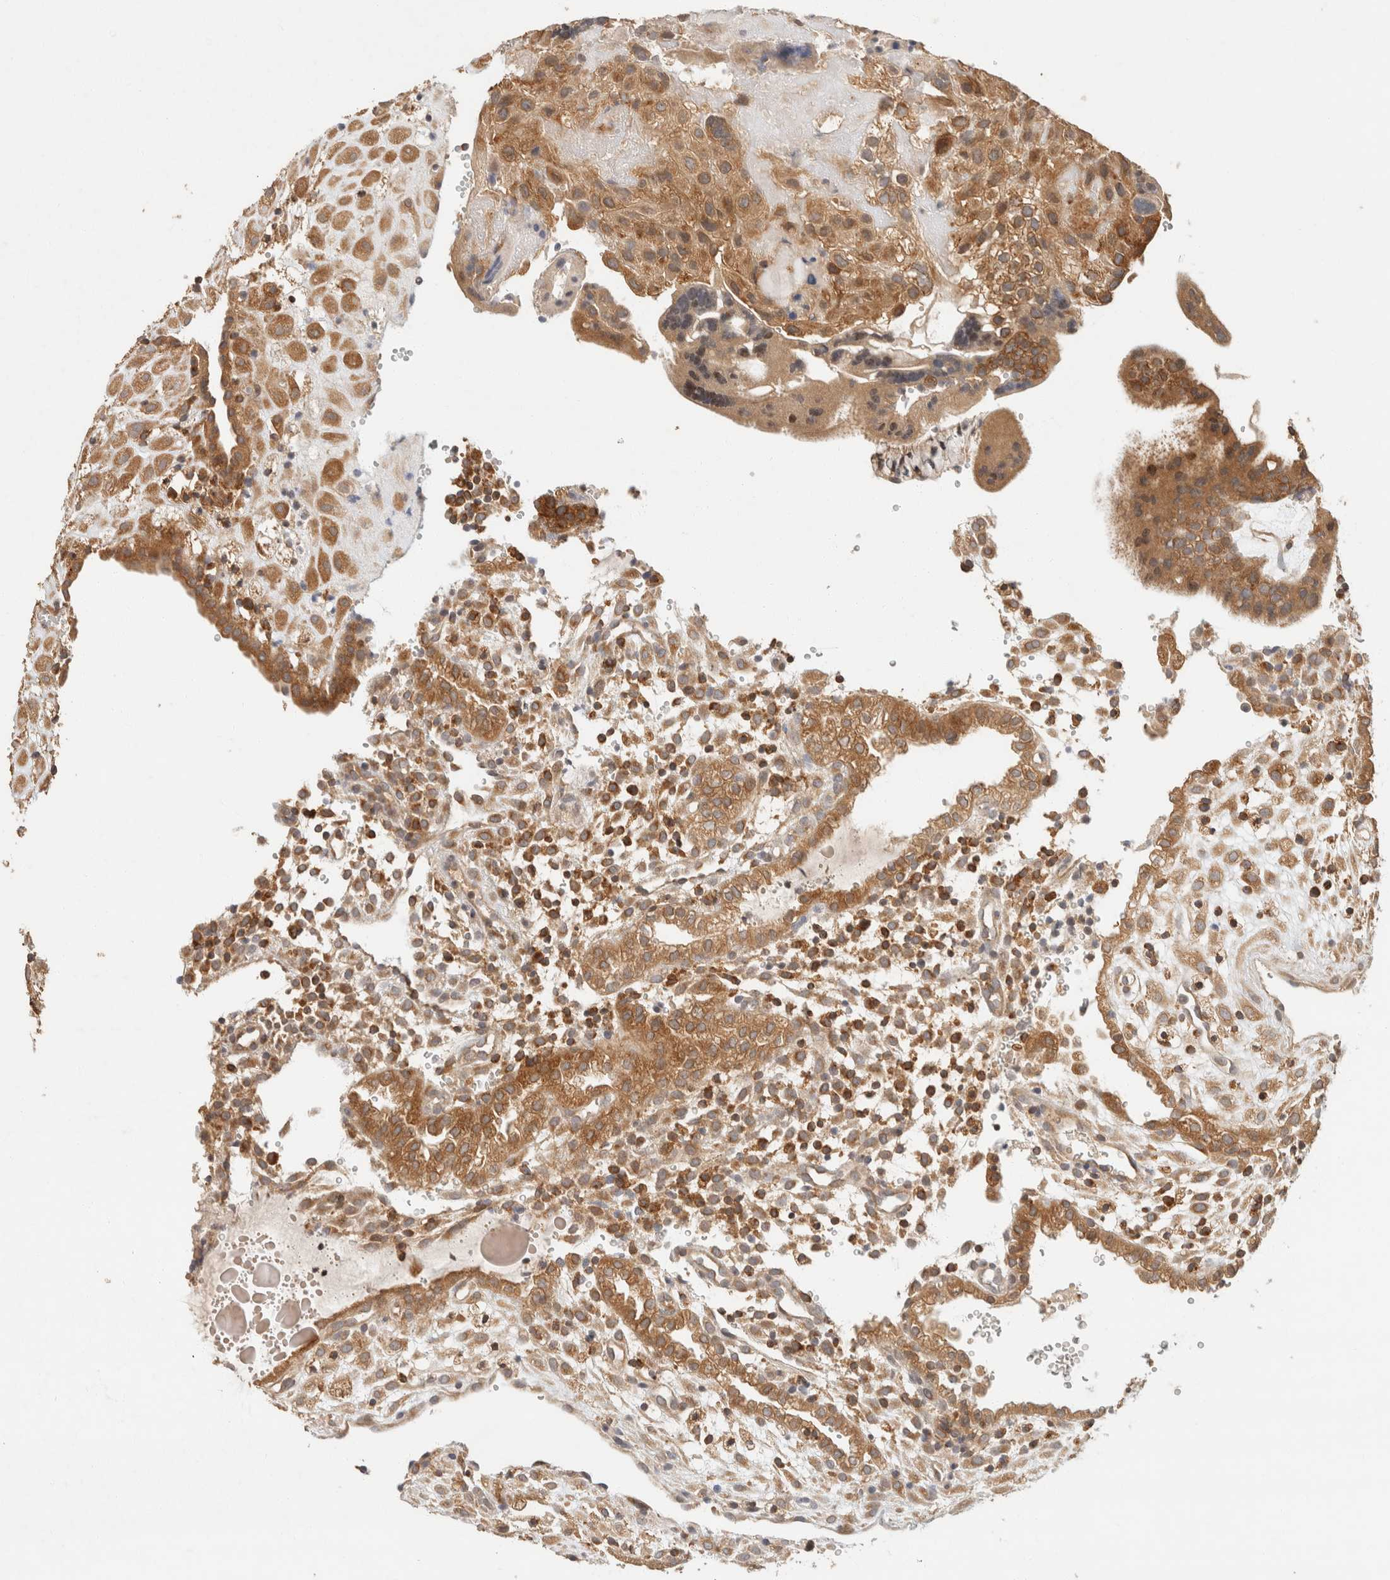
{"staining": {"intensity": "moderate", "quantity": ">75%", "location": "cytoplasmic/membranous"}, "tissue": "placenta", "cell_type": "Decidual cells", "image_type": "normal", "snomed": [{"axis": "morphology", "description": "Normal tissue, NOS"}, {"axis": "topography", "description": "Placenta"}], "caption": "Protein analysis of unremarkable placenta demonstrates moderate cytoplasmic/membranous staining in about >75% of decidual cells.", "gene": "TACC1", "patient": {"sex": "female", "age": 18}}